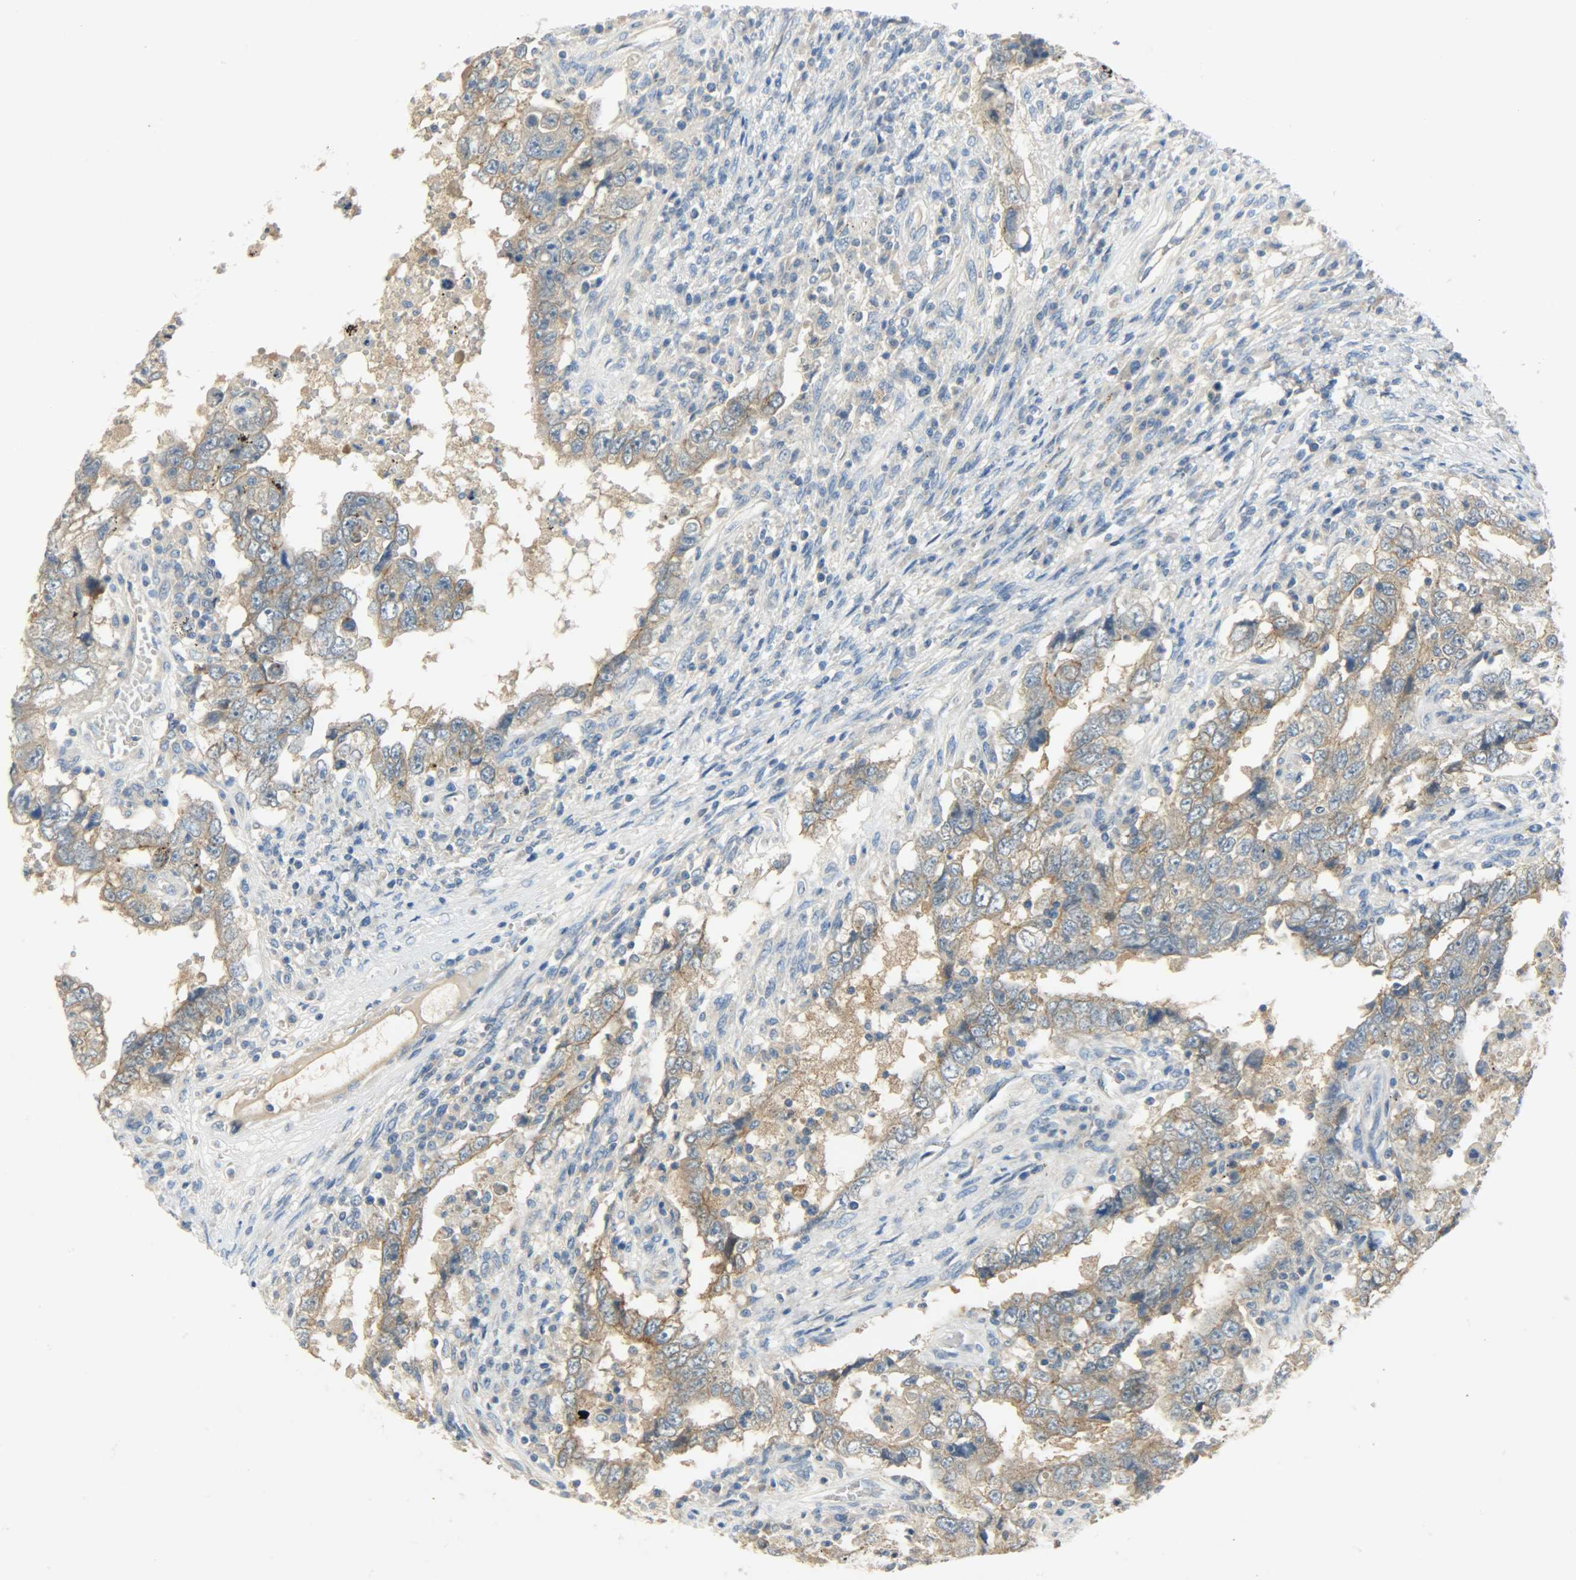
{"staining": {"intensity": "moderate", "quantity": ">75%", "location": "cytoplasmic/membranous"}, "tissue": "testis cancer", "cell_type": "Tumor cells", "image_type": "cancer", "snomed": [{"axis": "morphology", "description": "Carcinoma, Embryonal, NOS"}, {"axis": "topography", "description": "Testis"}], "caption": "Immunohistochemical staining of human embryonal carcinoma (testis) reveals medium levels of moderate cytoplasmic/membranous protein staining in approximately >75% of tumor cells.", "gene": "DSG2", "patient": {"sex": "male", "age": 26}}